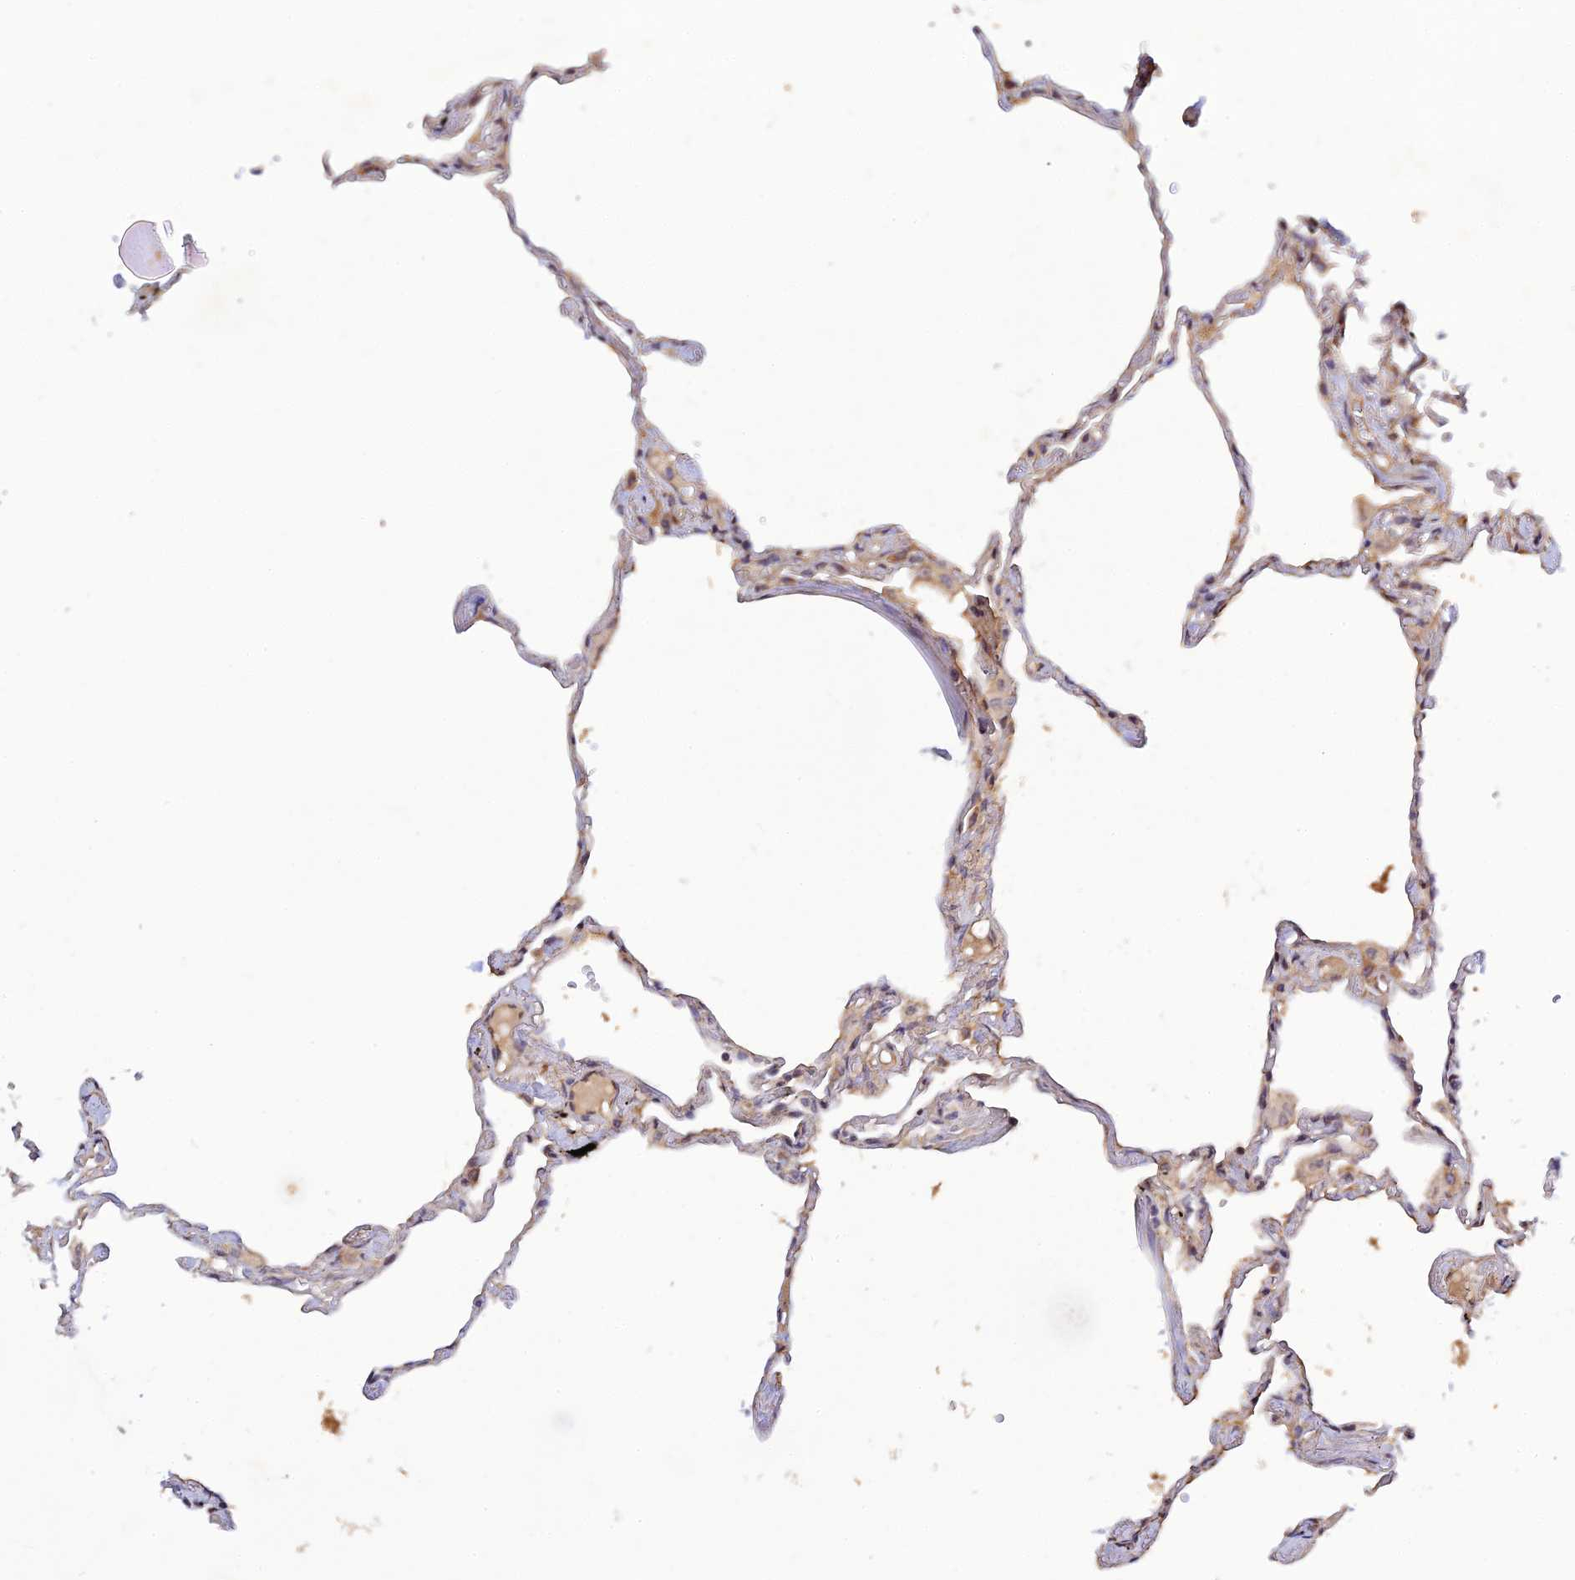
{"staining": {"intensity": "weak", "quantity": "<25%", "location": "cytoplasmic/membranous"}, "tissue": "lung", "cell_type": "Alveolar cells", "image_type": "normal", "snomed": [{"axis": "morphology", "description": "Normal tissue, NOS"}, {"axis": "topography", "description": "Lung"}], "caption": "The micrograph reveals no significant staining in alveolar cells of lung.", "gene": "P3H3", "patient": {"sex": "female", "age": 67}}